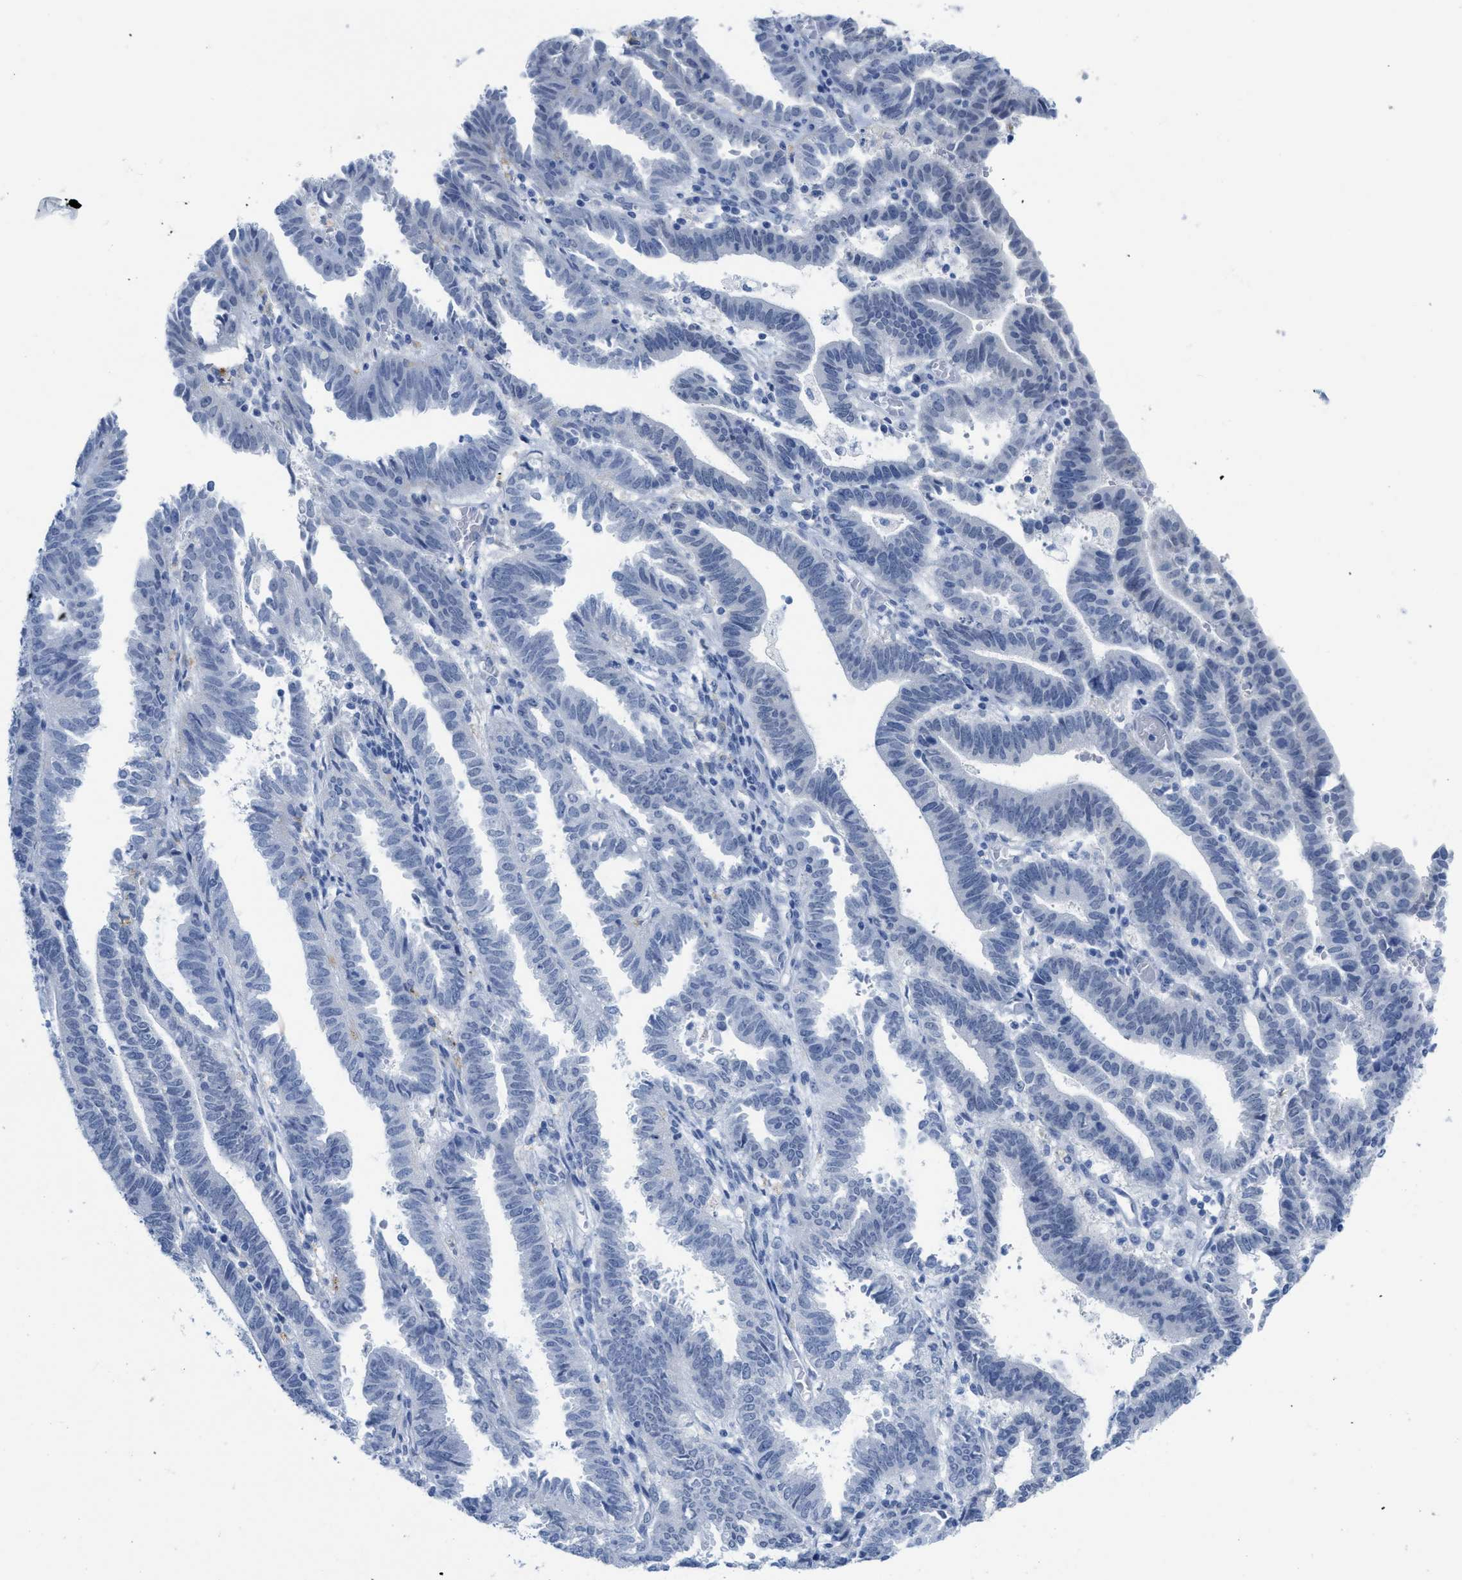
{"staining": {"intensity": "negative", "quantity": "none", "location": "none"}, "tissue": "endometrial cancer", "cell_type": "Tumor cells", "image_type": "cancer", "snomed": [{"axis": "morphology", "description": "Adenocarcinoma, NOS"}, {"axis": "topography", "description": "Uterus"}], "caption": "High magnification brightfield microscopy of endometrial cancer stained with DAB (3,3'-diaminobenzidine) (brown) and counterstained with hematoxylin (blue): tumor cells show no significant positivity.", "gene": "WDR4", "patient": {"sex": "female", "age": 83}}